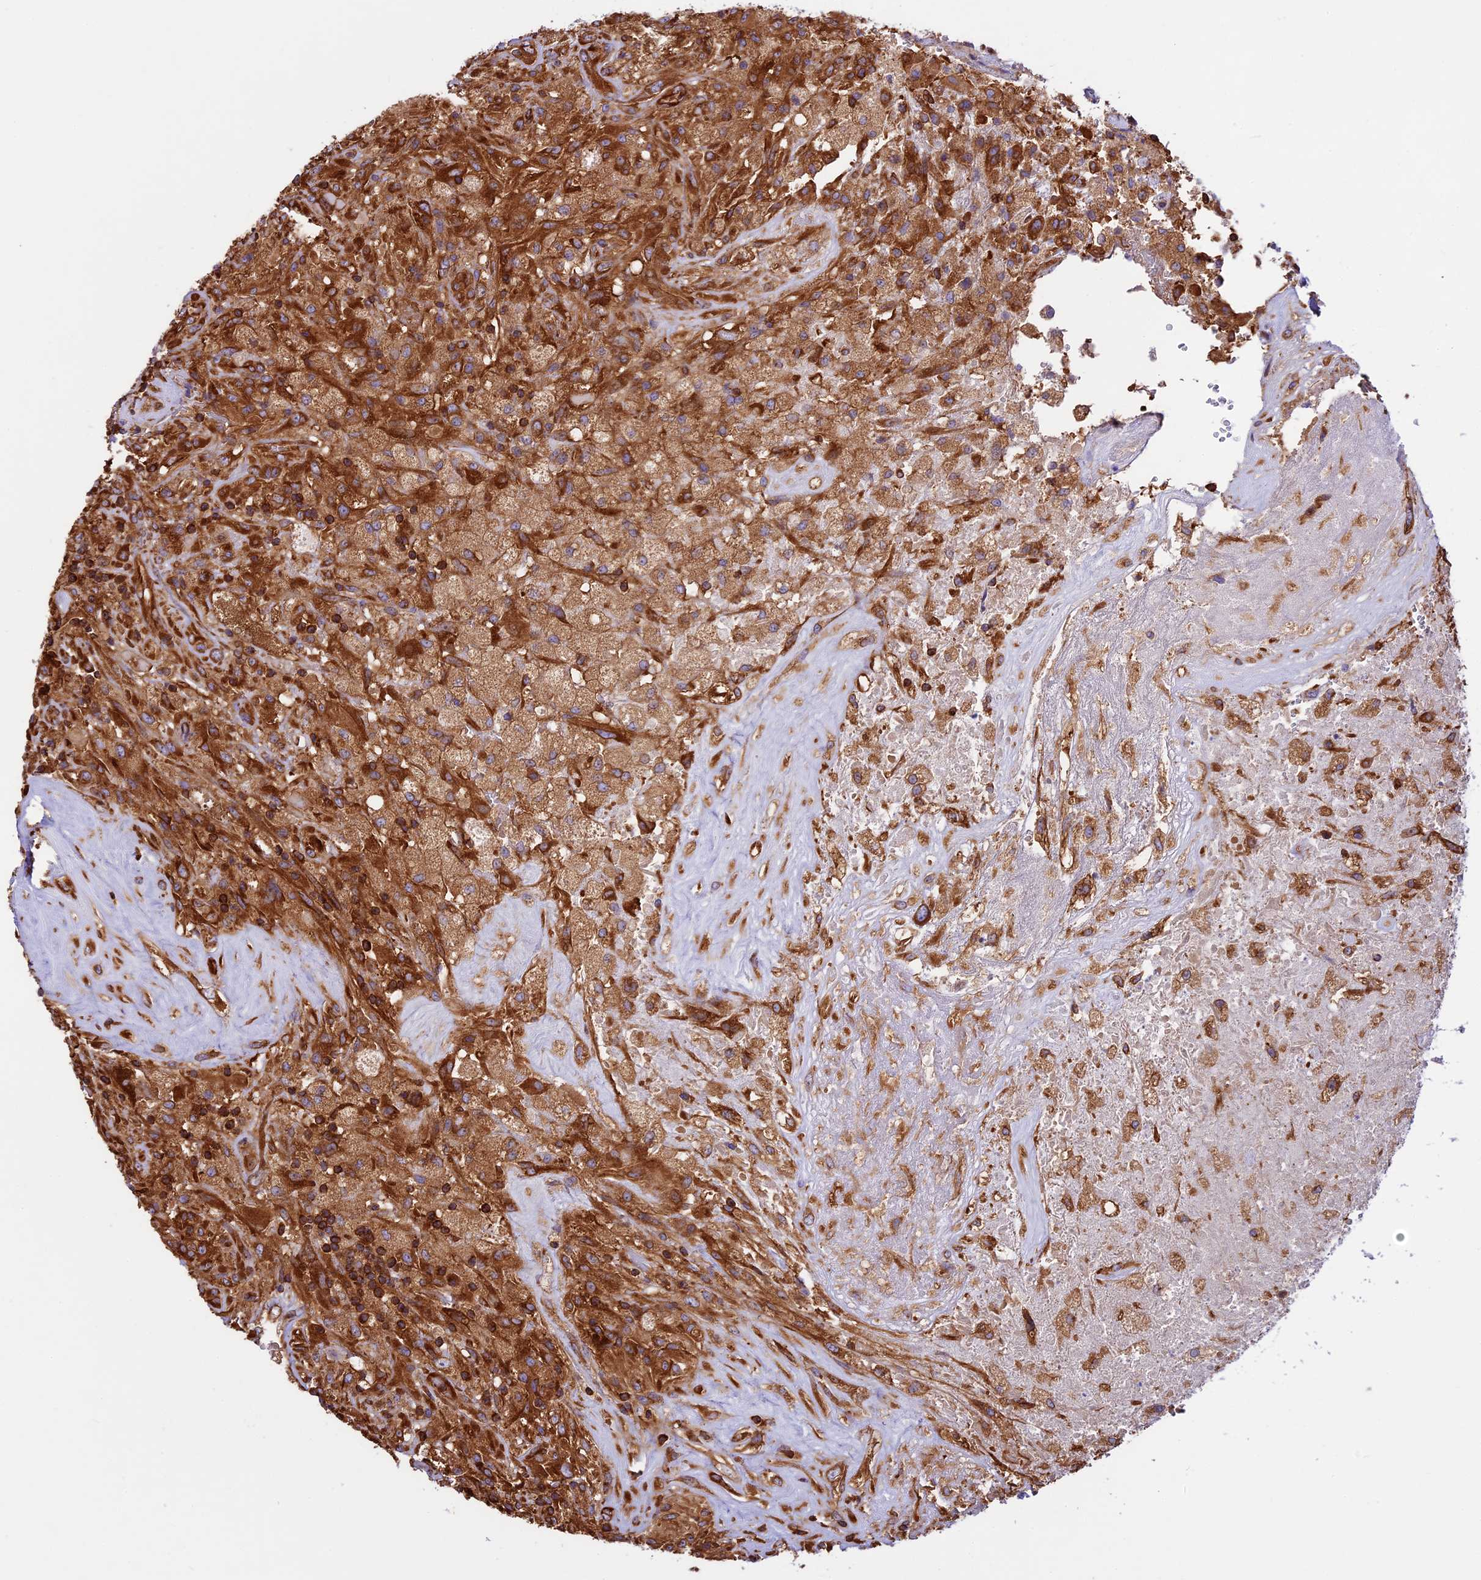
{"staining": {"intensity": "strong", "quantity": "25%-75%", "location": "cytoplasmic/membranous"}, "tissue": "glioma", "cell_type": "Tumor cells", "image_type": "cancer", "snomed": [{"axis": "morphology", "description": "Glioma, malignant, High grade"}, {"axis": "topography", "description": "Brain"}], "caption": "Immunohistochemistry photomicrograph of neoplastic tissue: human glioma stained using immunohistochemistry (IHC) displays high levels of strong protein expression localized specifically in the cytoplasmic/membranous of tumor cells, appearing as a cytoplasmic/membranous brown color.", "gene": "KARS1", "patient": {"sex": "male", "age": 56}}